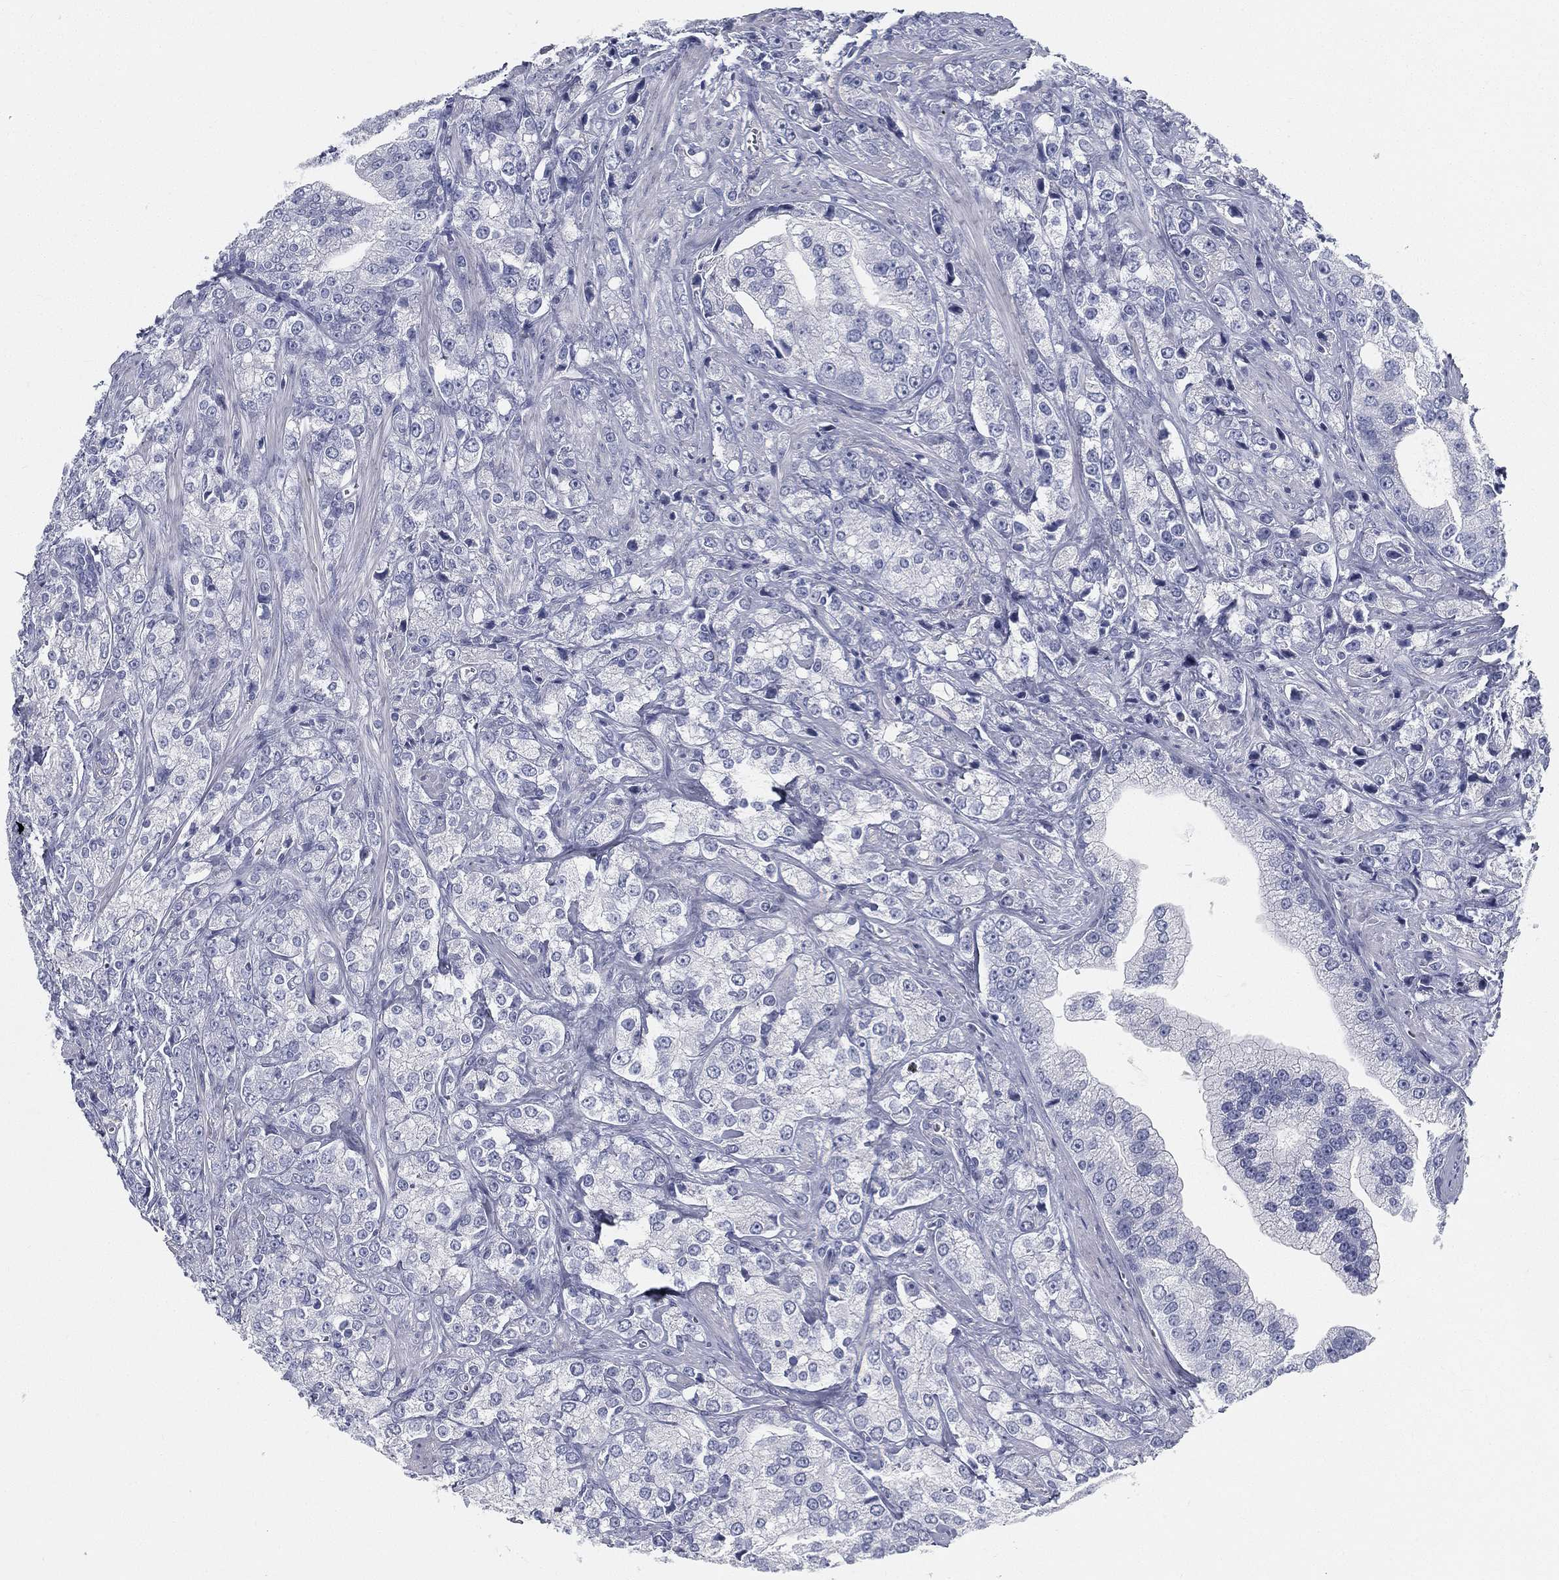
{"staining": {"intensity": "negative", "quantity": "none", "location": "none"}, "tissue": "prostate cancer", "cell_type": "Tumor cells", "image_type": "cancer", "snomed": [{"axis": "morphology", "description": "Adenocarcinoma, NOS"}, {"axis": "topography", "description": "Prostate and seminal vesicle, NOS"}, {"axis": "topography", "description": "Prostate"}], "caption": "An immunohistochemistry photomicrograph of prostate adenocarcinoma is shown. There is no staining in tumor cells of prostate adenocarcinoma. The staining is performed using DAB (3,3'-diaminobenzidine) brown chromogen with nuclei counter-stained in using hematoxylin.", "gene": "SPPL2C", "patient": {"sex": "male", "age": 68}}